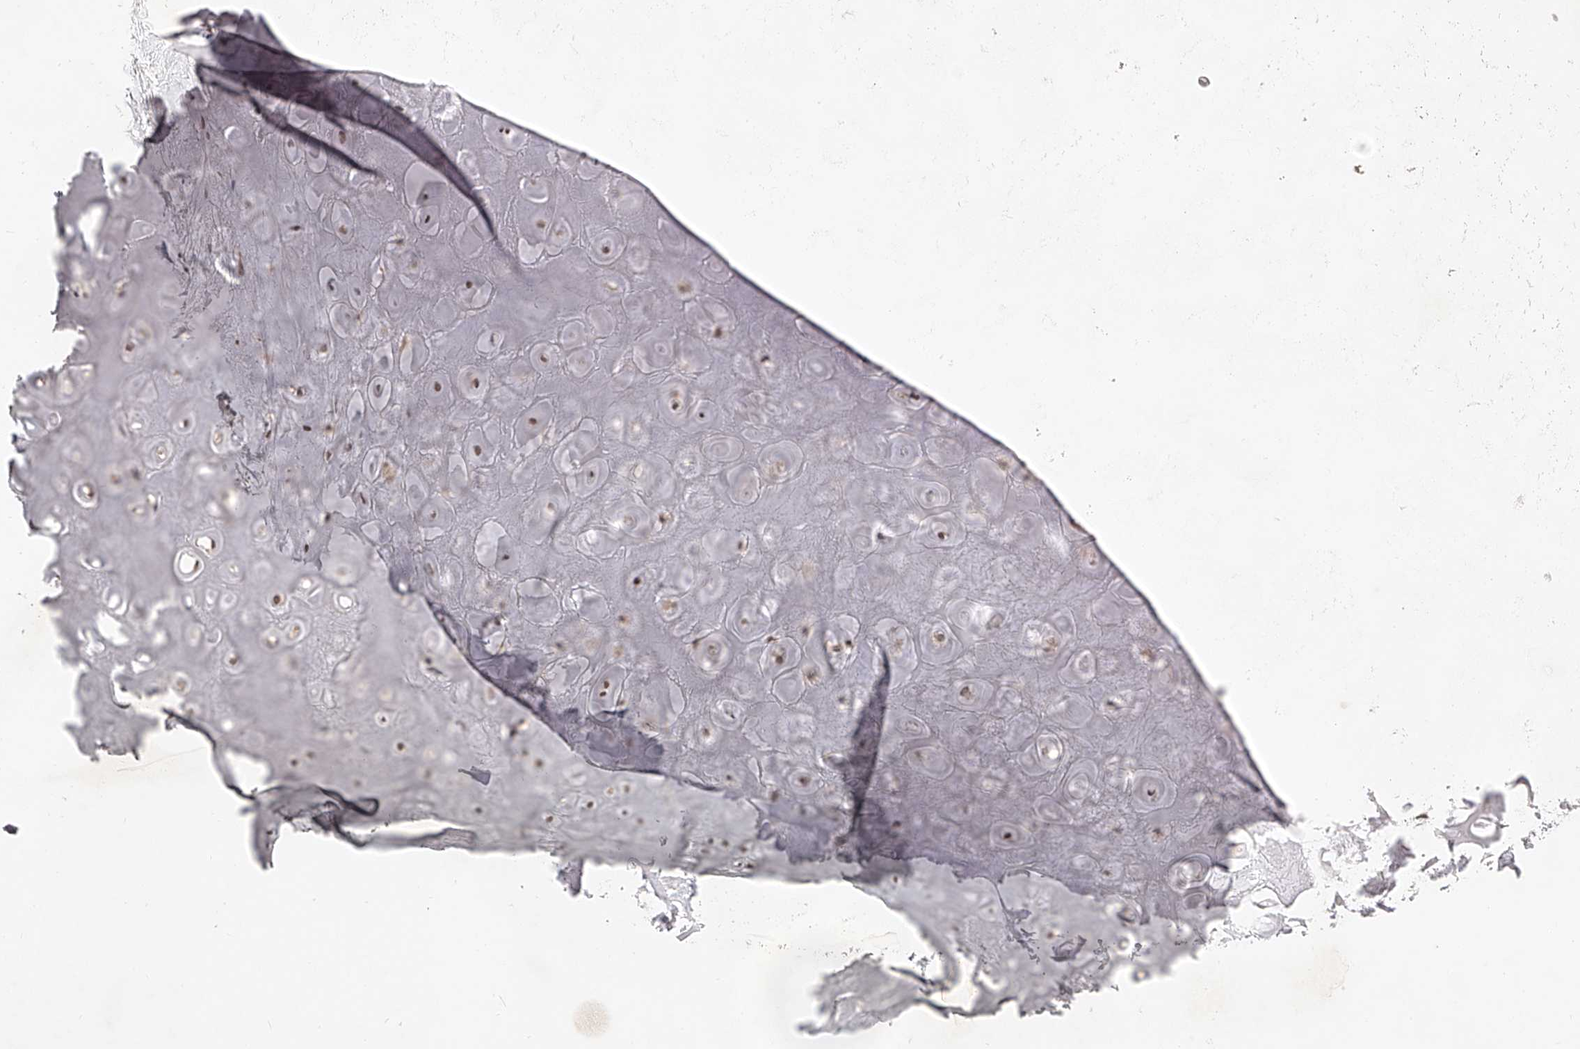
{"staining": {"intensity": "weak", "quantity": "25%-75%", "location": "cytoplasmic/membranous"}, "tissue": "adipose tissue", "cell_type": "Adipocytes", "image_type": "normal", "snomed": [{"axis": "morphology", "description": "Normal tissue, NOS"}, {"axis": "morphology", "description": "Basal cell carcinoma"}, {"axis": "topography", "description": "Skin"}], "caption": "Weak cytoplasmic/membranous protein positivity is appreciated in about 25%-75% of adipocytes in adipose tissue.", "gene": "USF3", "patient": {"sex": "female", "age": 89}}